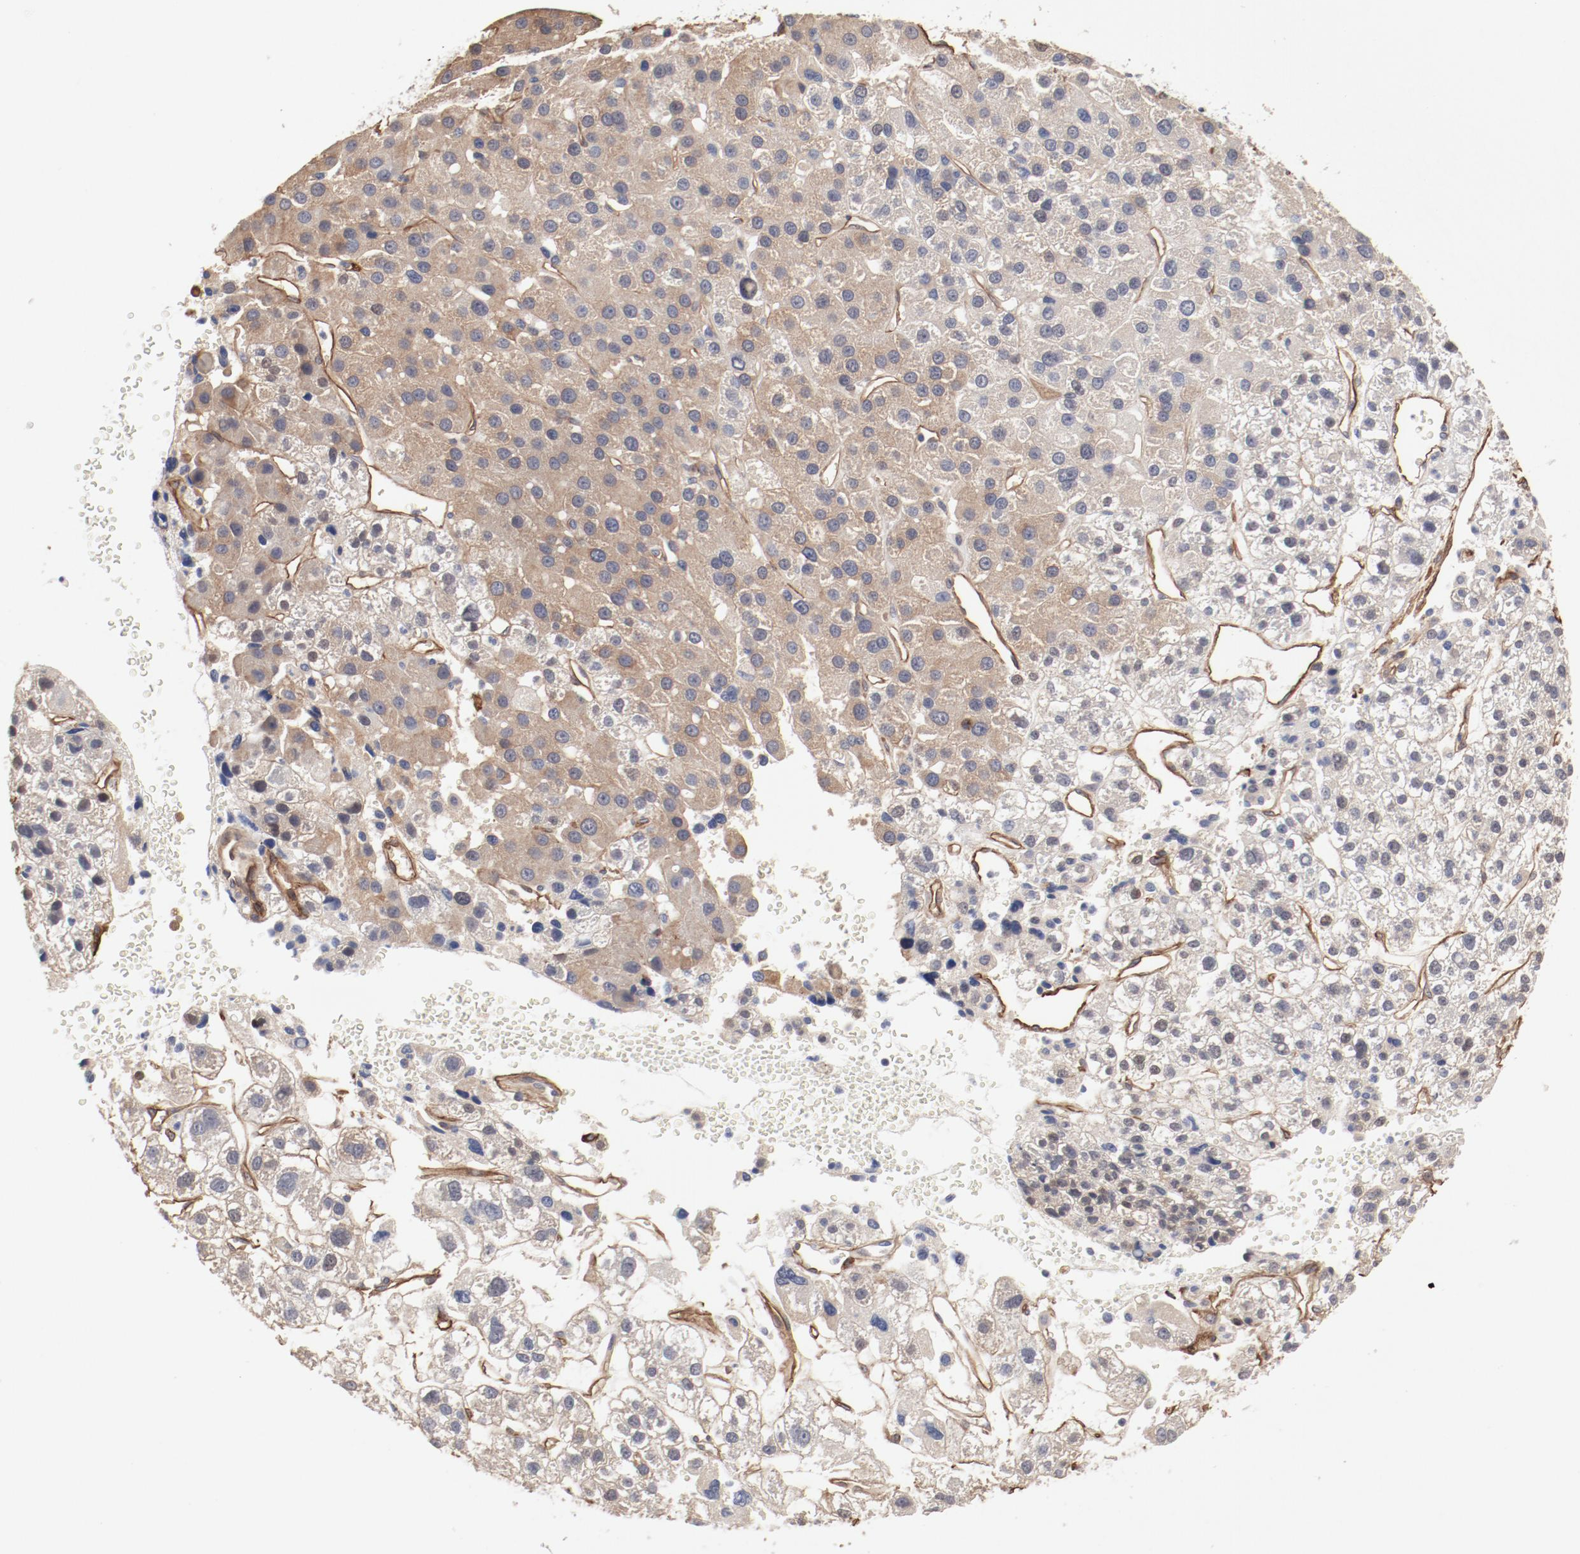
{"staining": {"intensity": "weak", "quantity": "25%-75%", "location": "cytoplasmic/membranous"}, "tissue": "liver cancer", "cell_type": "Tumor cells", "image_type": "cancer", "snomed": [{"axis": "morphology", "description": "Carcinoma, Hepatocellular, NOS"}, {"axis": "topography", "description": "Liver"}], "caption": "Liver cancer tissue shows weak cytoplasmic/membranous expression in about 25%-75% of tumor cells (DAB (3,3'-diaminobenzidine) IHC with brightfield microscopy, high magnification).", "gene": "MAGED4", "patient": {"sex": "female", "age": 85}}